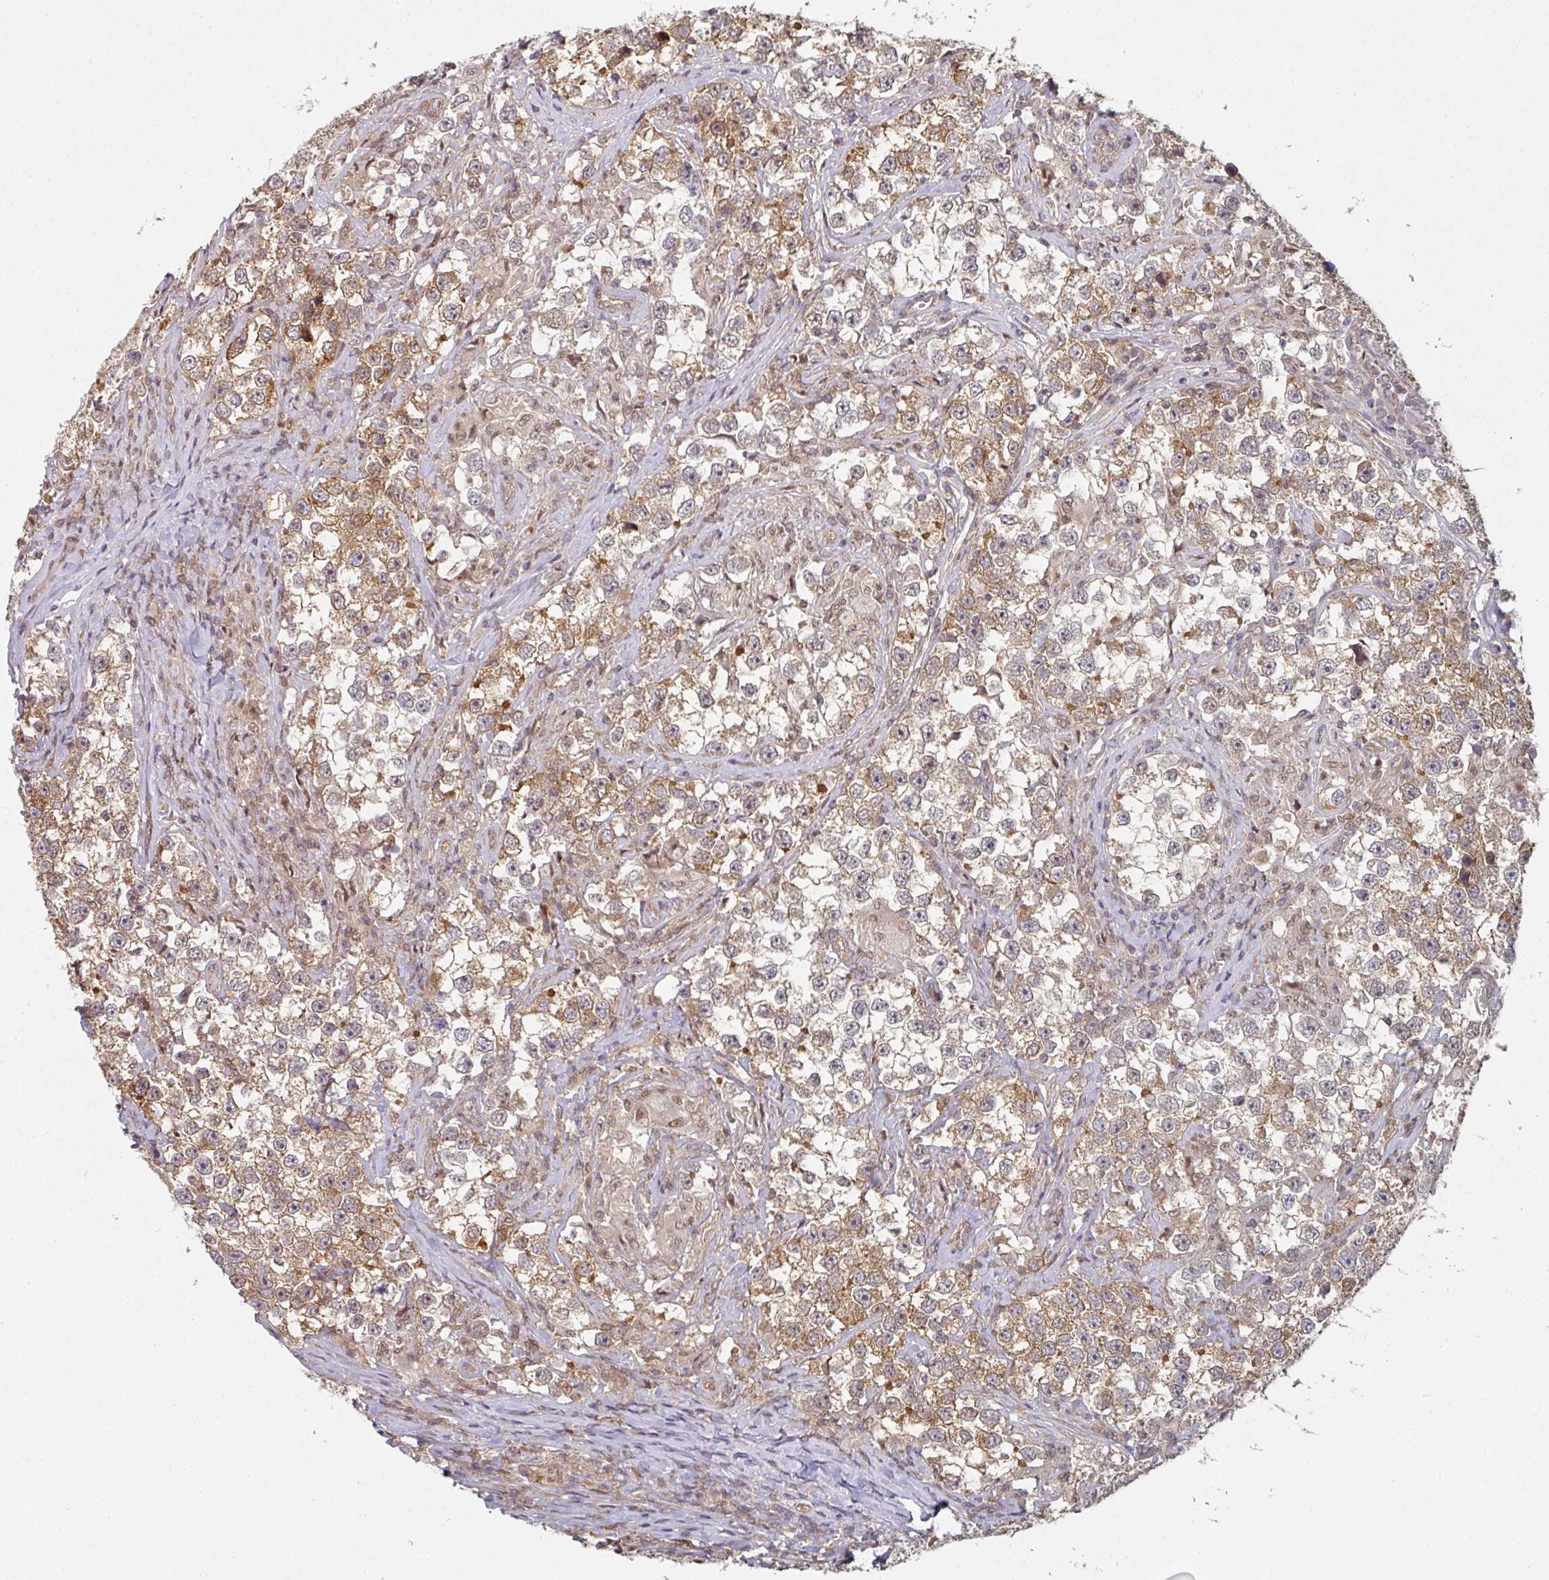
{"staining": {"intensity": "moderate", "quantity": ">75%", "location": "cytoplasmic/membranous"}, "tissue": "testis cancer", "cell_type": "Tumor cells", "image_type": "cancer", "snomed": [{"axis": "morphology", "description": "Seminoma, NOS"}, {"axis": "topography", "description": "Testis"}], "caption": "The image exhibits immunohistochemical staining of testis seminoma. There is moderate cytoplasmic/membranous expression is present in about >75% of tumor cells.", "gene": "PSME3IP1", "patient": {"sex": "male", "age": 46}}